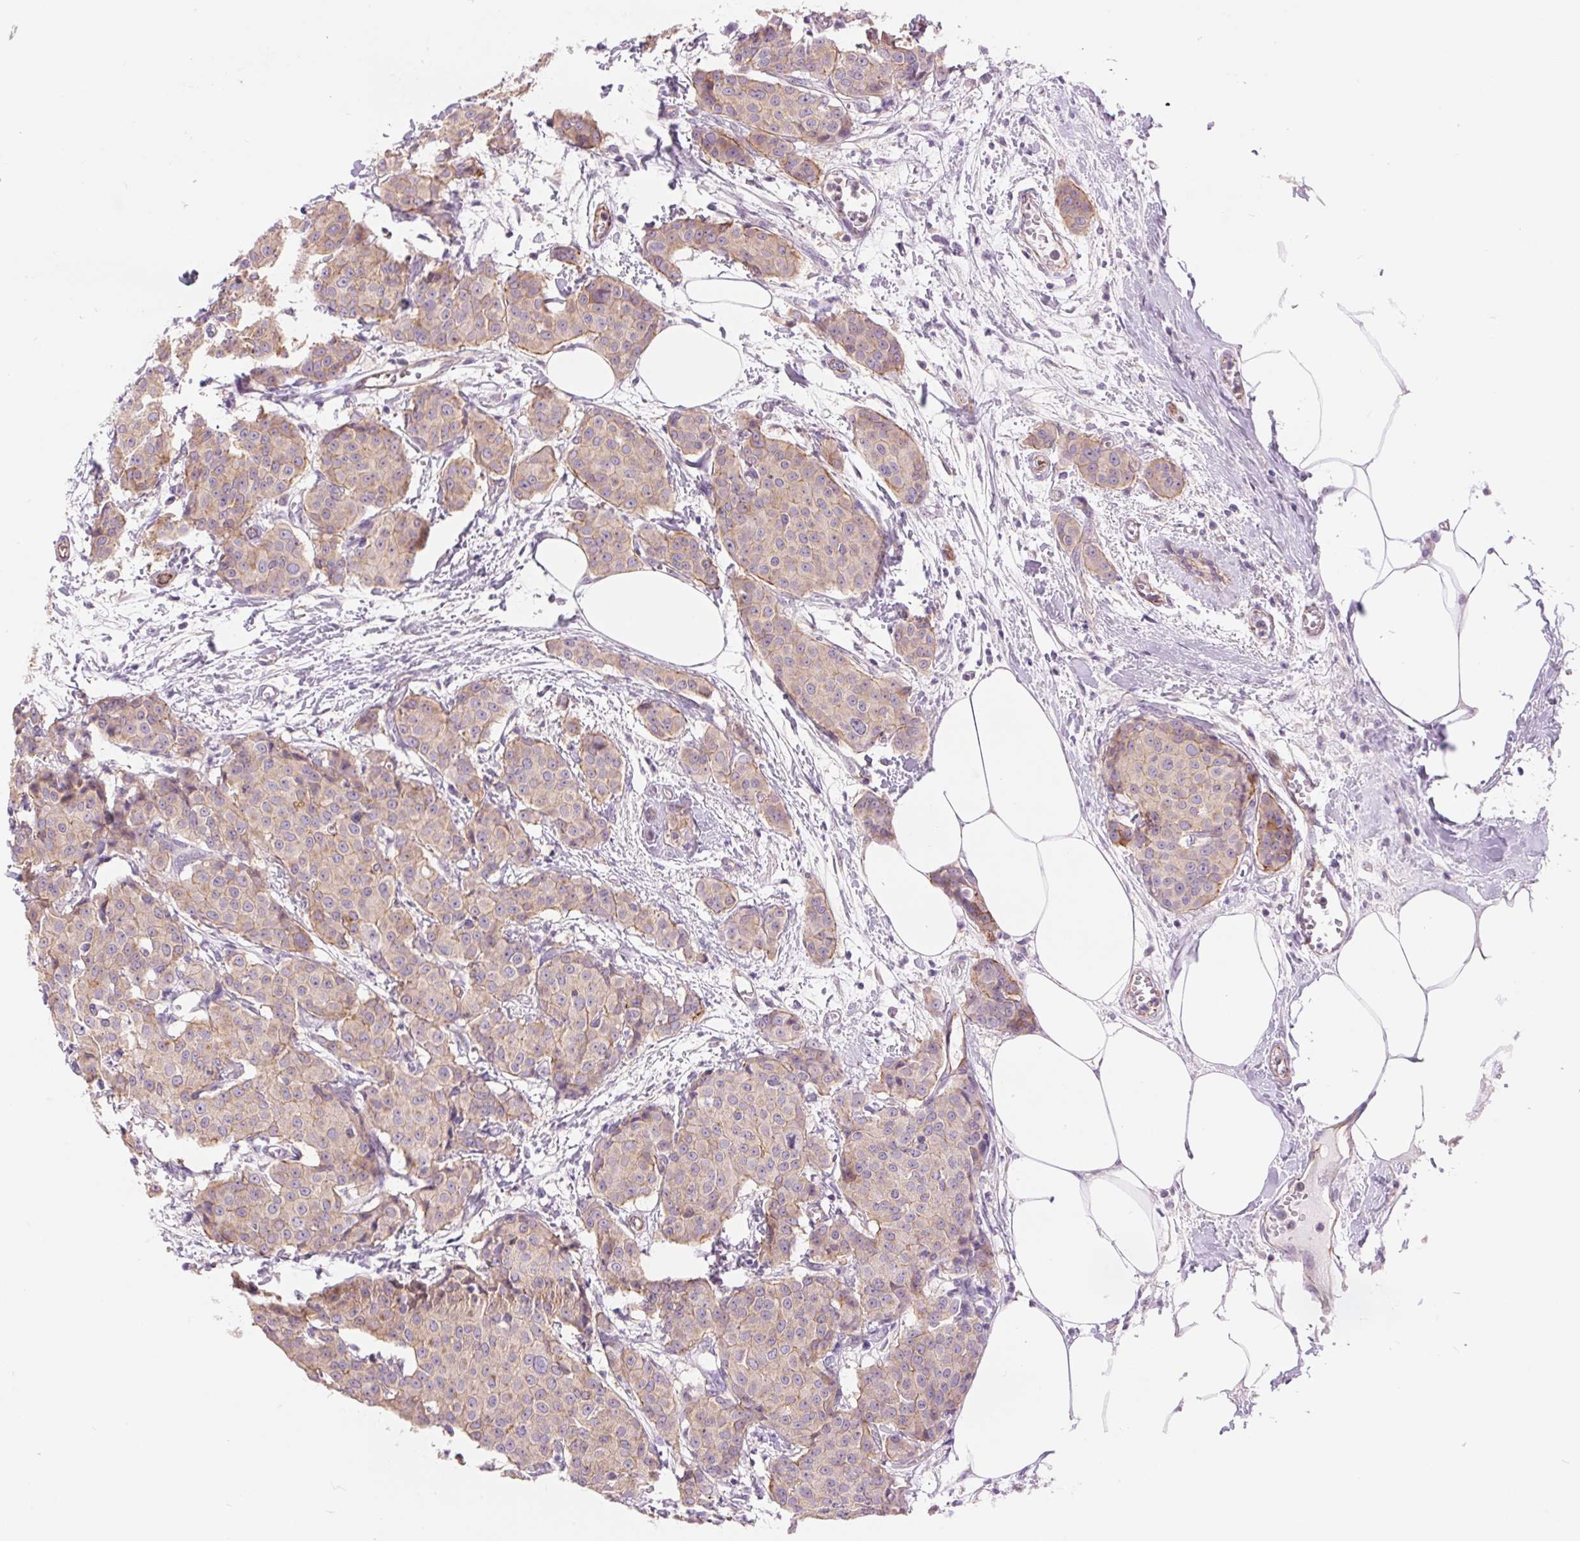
{"staining": {"intensity": "weak", "quantity": "<25%", "location": "cytoplasmic/membranous"}, "tissue": "breast cancer", "cell_type": "Tumor cells", "image_type": "cancer", "snomed": [{"axis": "morphology", "description": "Duct carcinoma"}, {"axis": "topography", "description": "Breast"}], "caption": "Protein analysis of breast intraductal carcinoma reveals no significant expression in tumor cells.", "gene": "DIXDC1", "patient": {"sex": "female", "age": 91}}